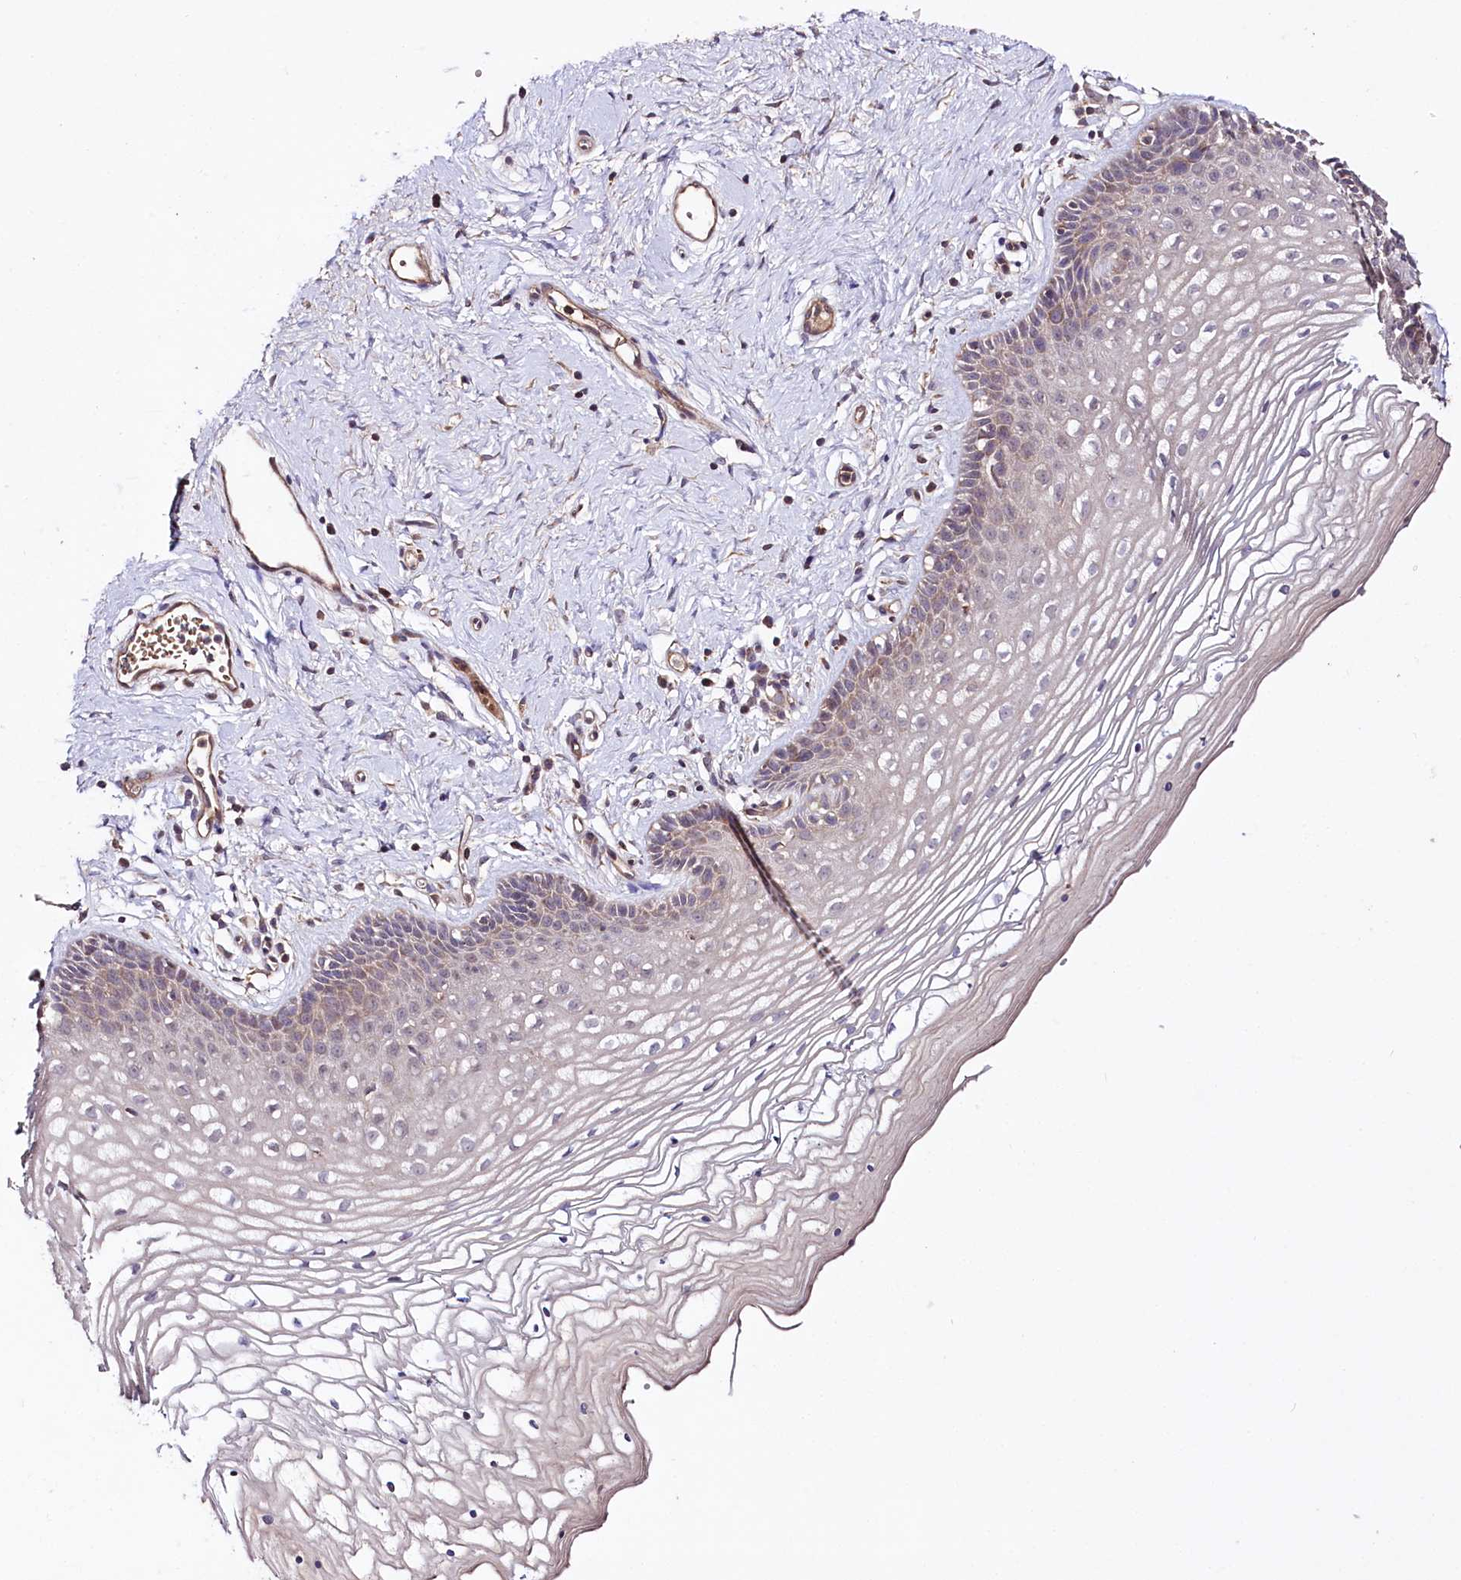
{"staining": {"intensity": "weak", "quantity": "<25%", "location": "cytoplasmic/membranous"}, "tissue": "vagina", "cell_type": "Squamous epithelial cells", "image_type": "normal", "snomed": [{"axis": "morphology", "description": "Normal tissue, NOS"}, {"axis": "topography", "description": "Vagina"}], "caption": "Histopathology image shows no protein expression in squamous epithelial cells of normal vagina.", "gene": "TAFAZZIN", "patient": {"sex": "female", "age": 46}}